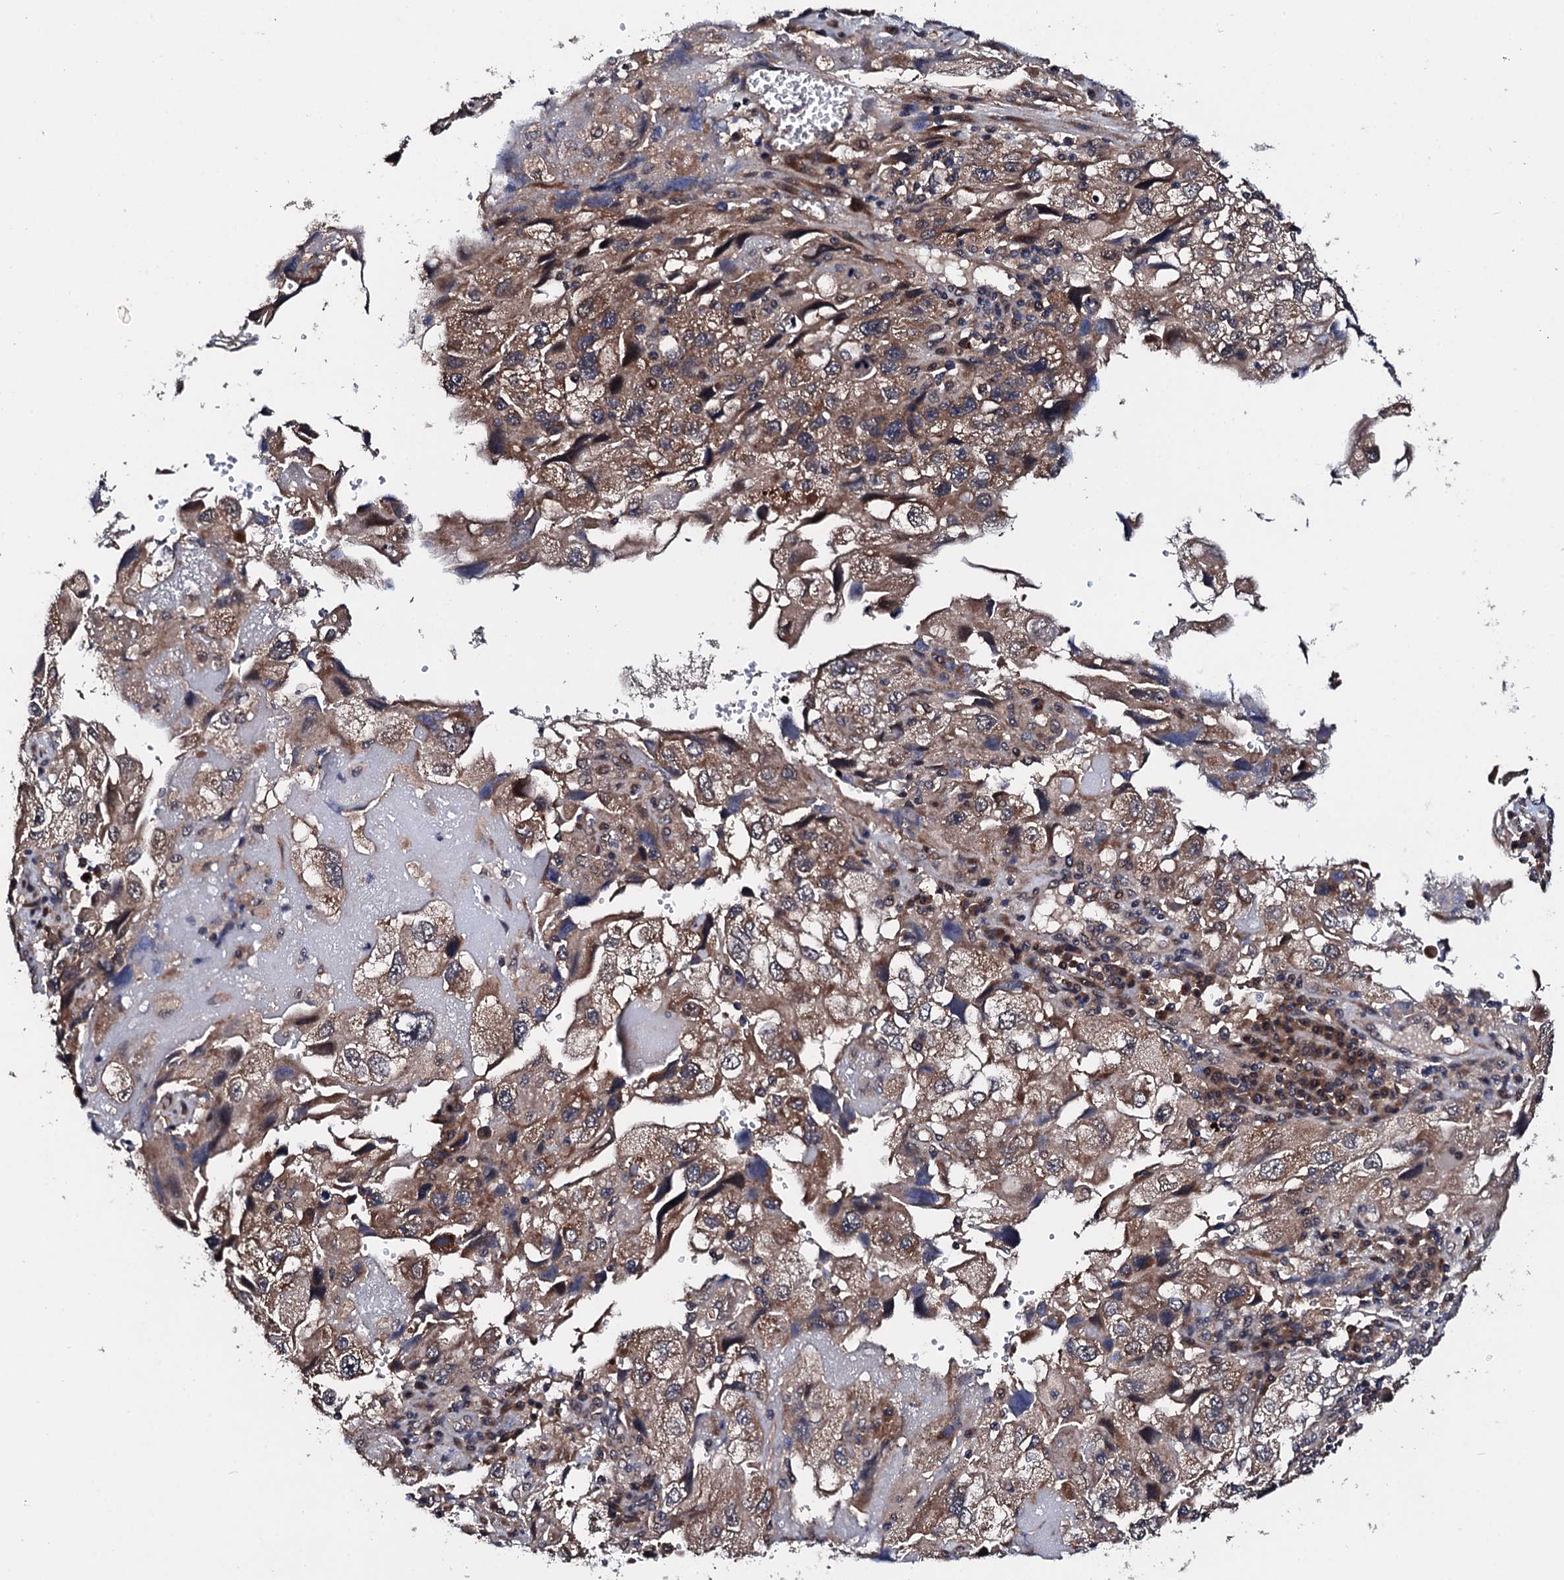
{"staining": {"intensity": "moderate", "quantity": ">75%", "location": "cytoplasmic/membranous"}, "tissue": "endometrial cancer", "cell_type": "Tumor cells", "image_type": "cancer", "snomed": [{"axis": "morphology", "description": "Adenocarcinoma, NOS"}, {"axis": "topography", "description": "Endometrium"}], "caption": "Approximately >75% of tumor cells in endometrial cancer (adenocarcinoma) display moderate cytoplasmic/membranous protein staining as visualized by brown immunohistochemical staining.", "gene": "IP6K1", "patient": {"sex": "female", "age": 49}}